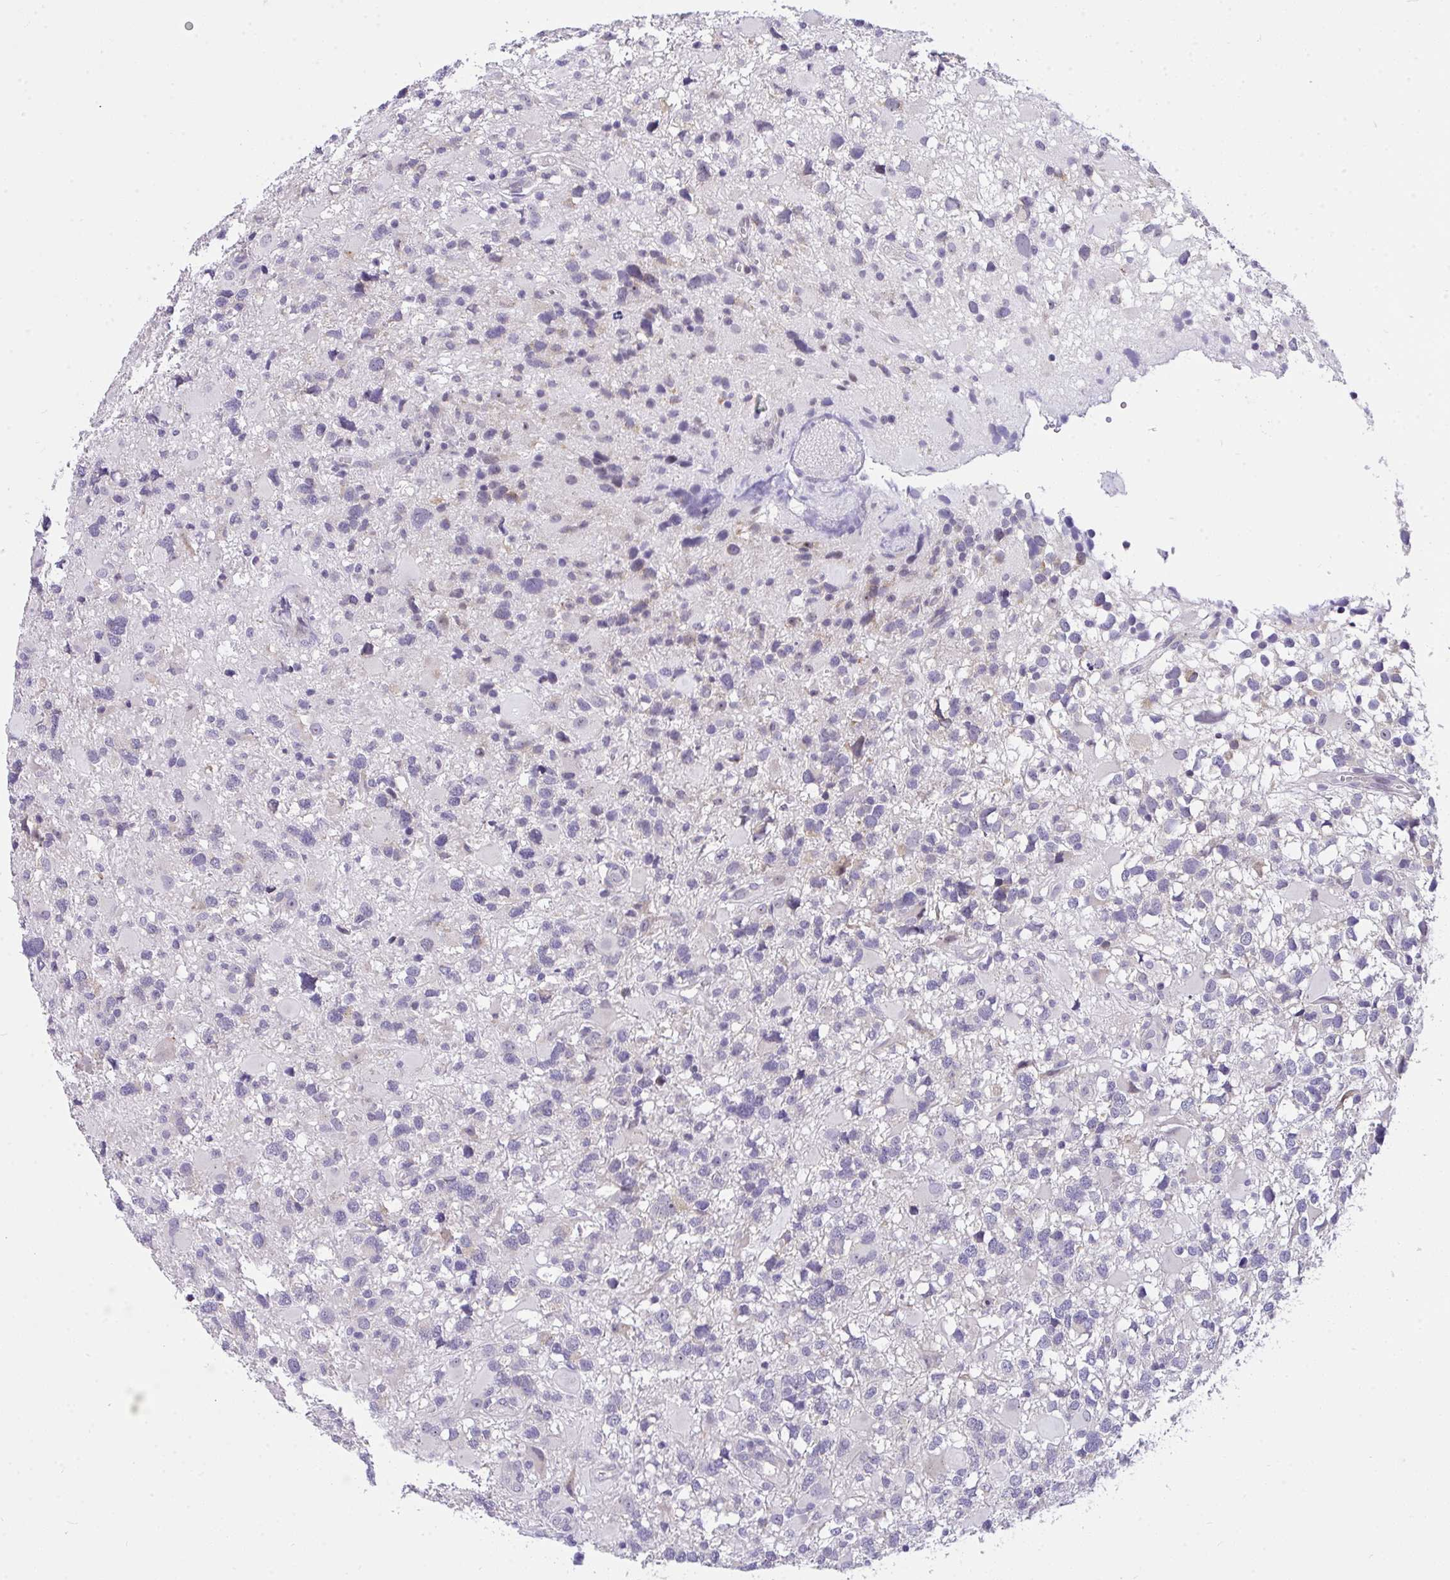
{"staining": {"intensity": "negative", "quantity": "none", "location": "none"}, "tissue": "glioma", "cell_type": "Tumor cells", "image_type": "cancer", "snomed": [{"axis": "morphology", "description": "Glioma, malignant, High grade"}, {"axis": "topography", "description": "Brain"}], "caption": "Malignant high-grade glioma was stained to show a protein in brown. There is no significant staining in tumor cells.", "gene": "VGLL3", "patient": {"sex": "male", "age": 54}}